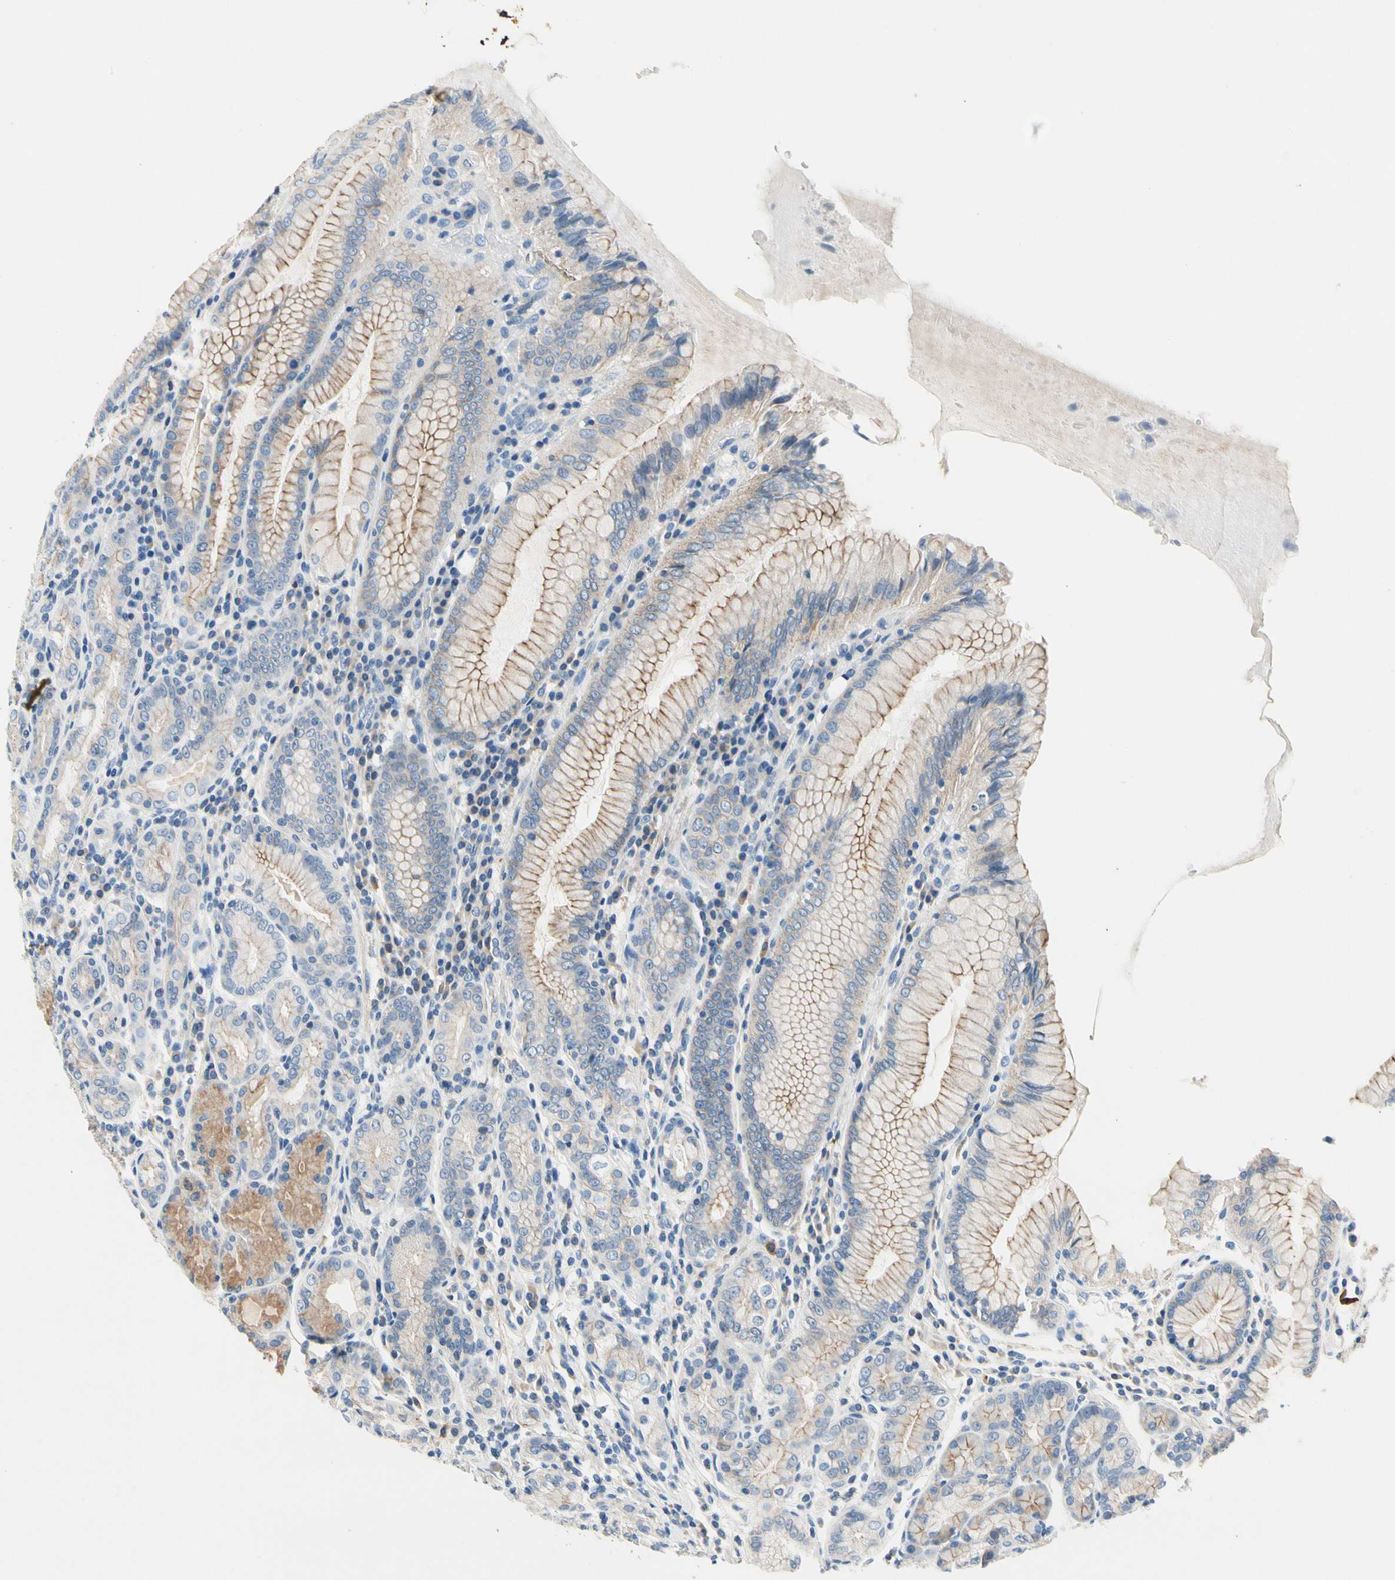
{"staining": {"intensity": "moderate", "quantity": "<25%", "location": "cytoplasmic/membranous"}, "tissue": "stomach", "cell_type": "Glandular cells", "image_type": "normal", "snomed": [{"axis": "morphology", "description": "Normal tissue, NOS"}, {"axis": "topography", "description": "Stomach, lower"}], "caption": "Human stomach stained for a protein (brown) shows moderate cytoplasmic/membranous positive positivity in approximately <25% of glandular cells.", "gene": "CA14", "patient": {"sex": "female", "age": 76}}